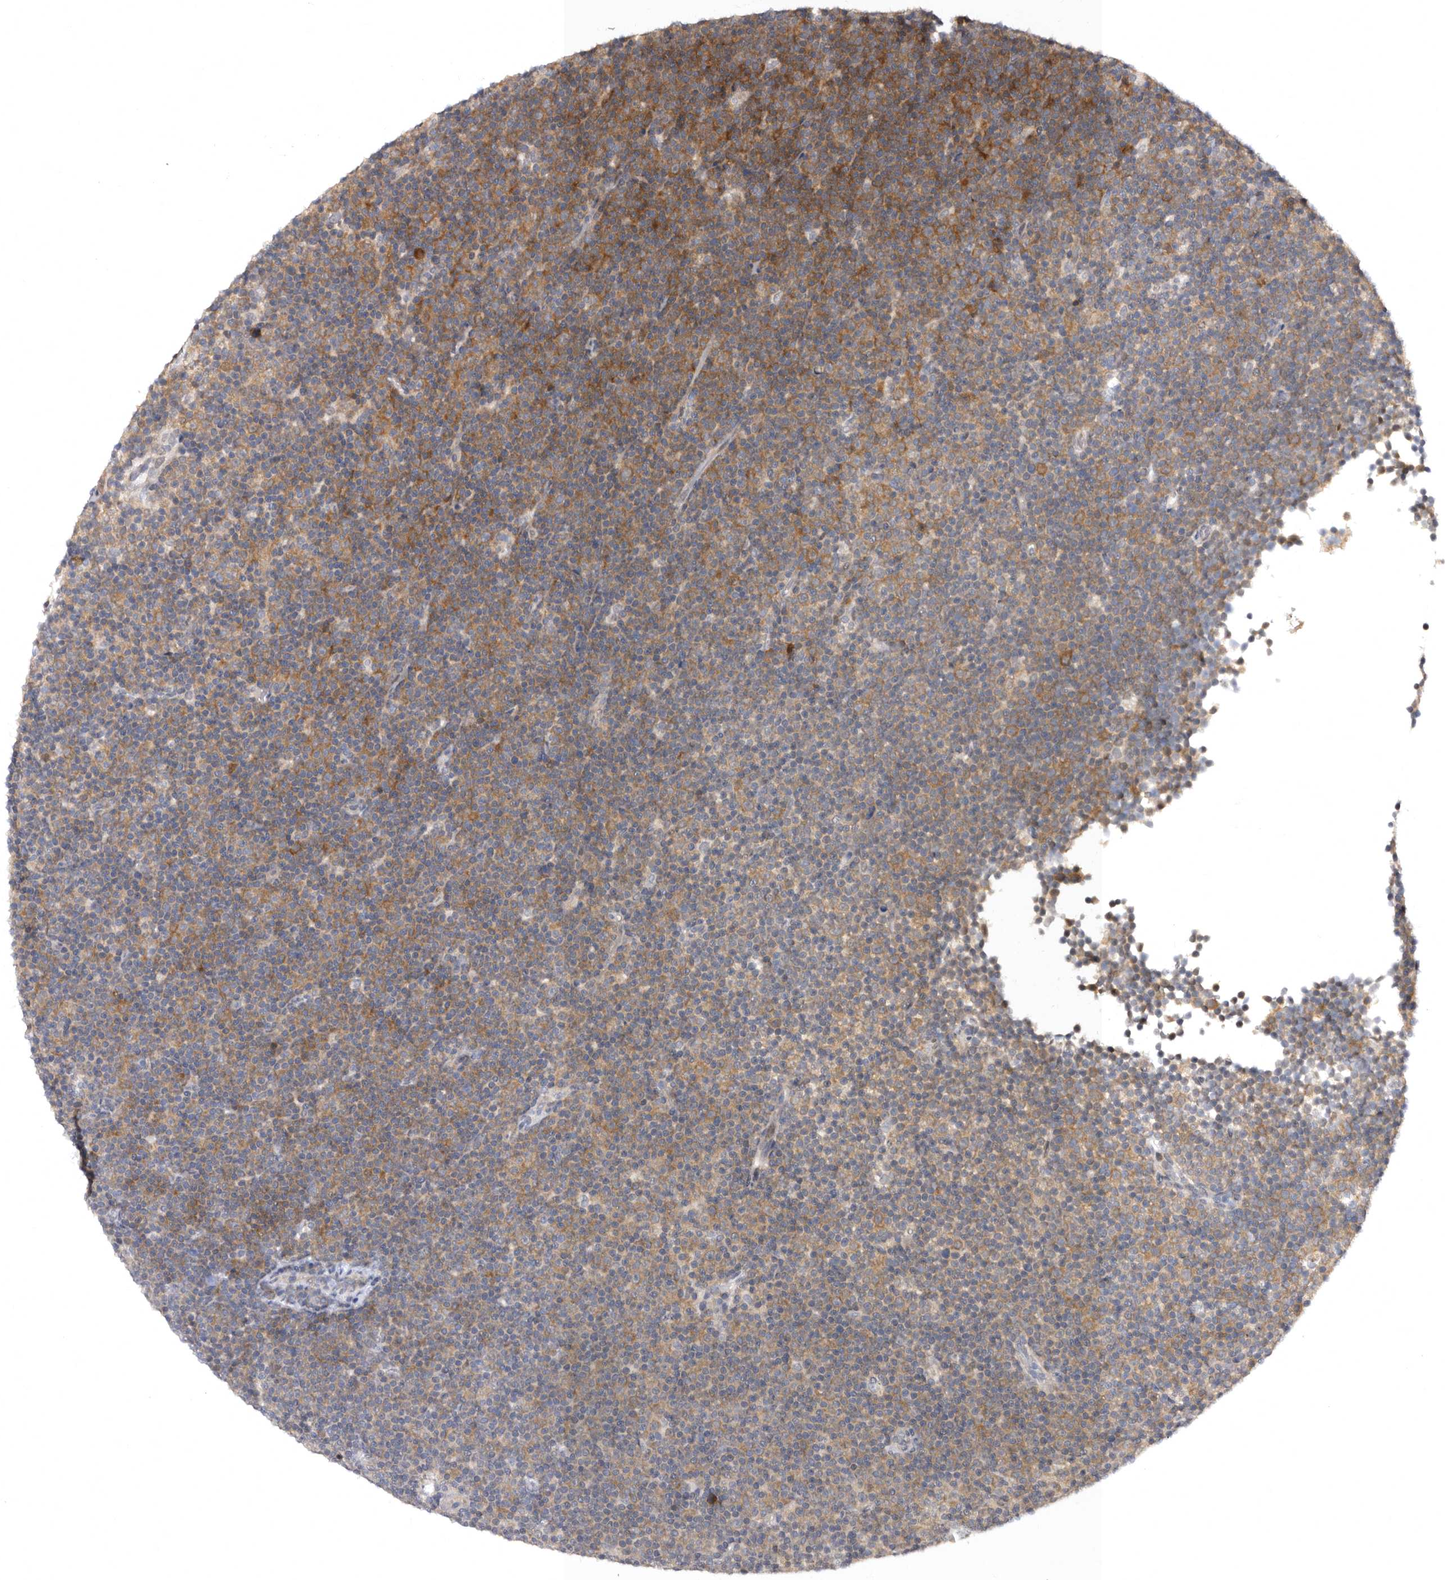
{"staining": {"intensity": "moderate", "quantity": ">75%", "location": "cytoplasmic/membranous"}, "tissue": "lymphoma", "cell_type": "Tumor cells", "image_type": "cancer", "snomed": [{"axis": "morphology", "description": "Malignant lymphoma, non-Hodgkin's type, Low grade"}, {"axis": "topography", "description": "Lymph node"}], "caption": "High-magnification brightfield microscopy of malignant lymphoma, non-Hodgkin's type (low-grade) stained with DAB (3,3'-diaminobenzidine) (brown) and counterstained with hematoxylin (blue). tumor cells exhibit moderate cytoplasmic/membranous expression is identified in approximately>75% of cells.", "gene": "PHF20L1", "patient": {"sex": "female", "age": 67}}